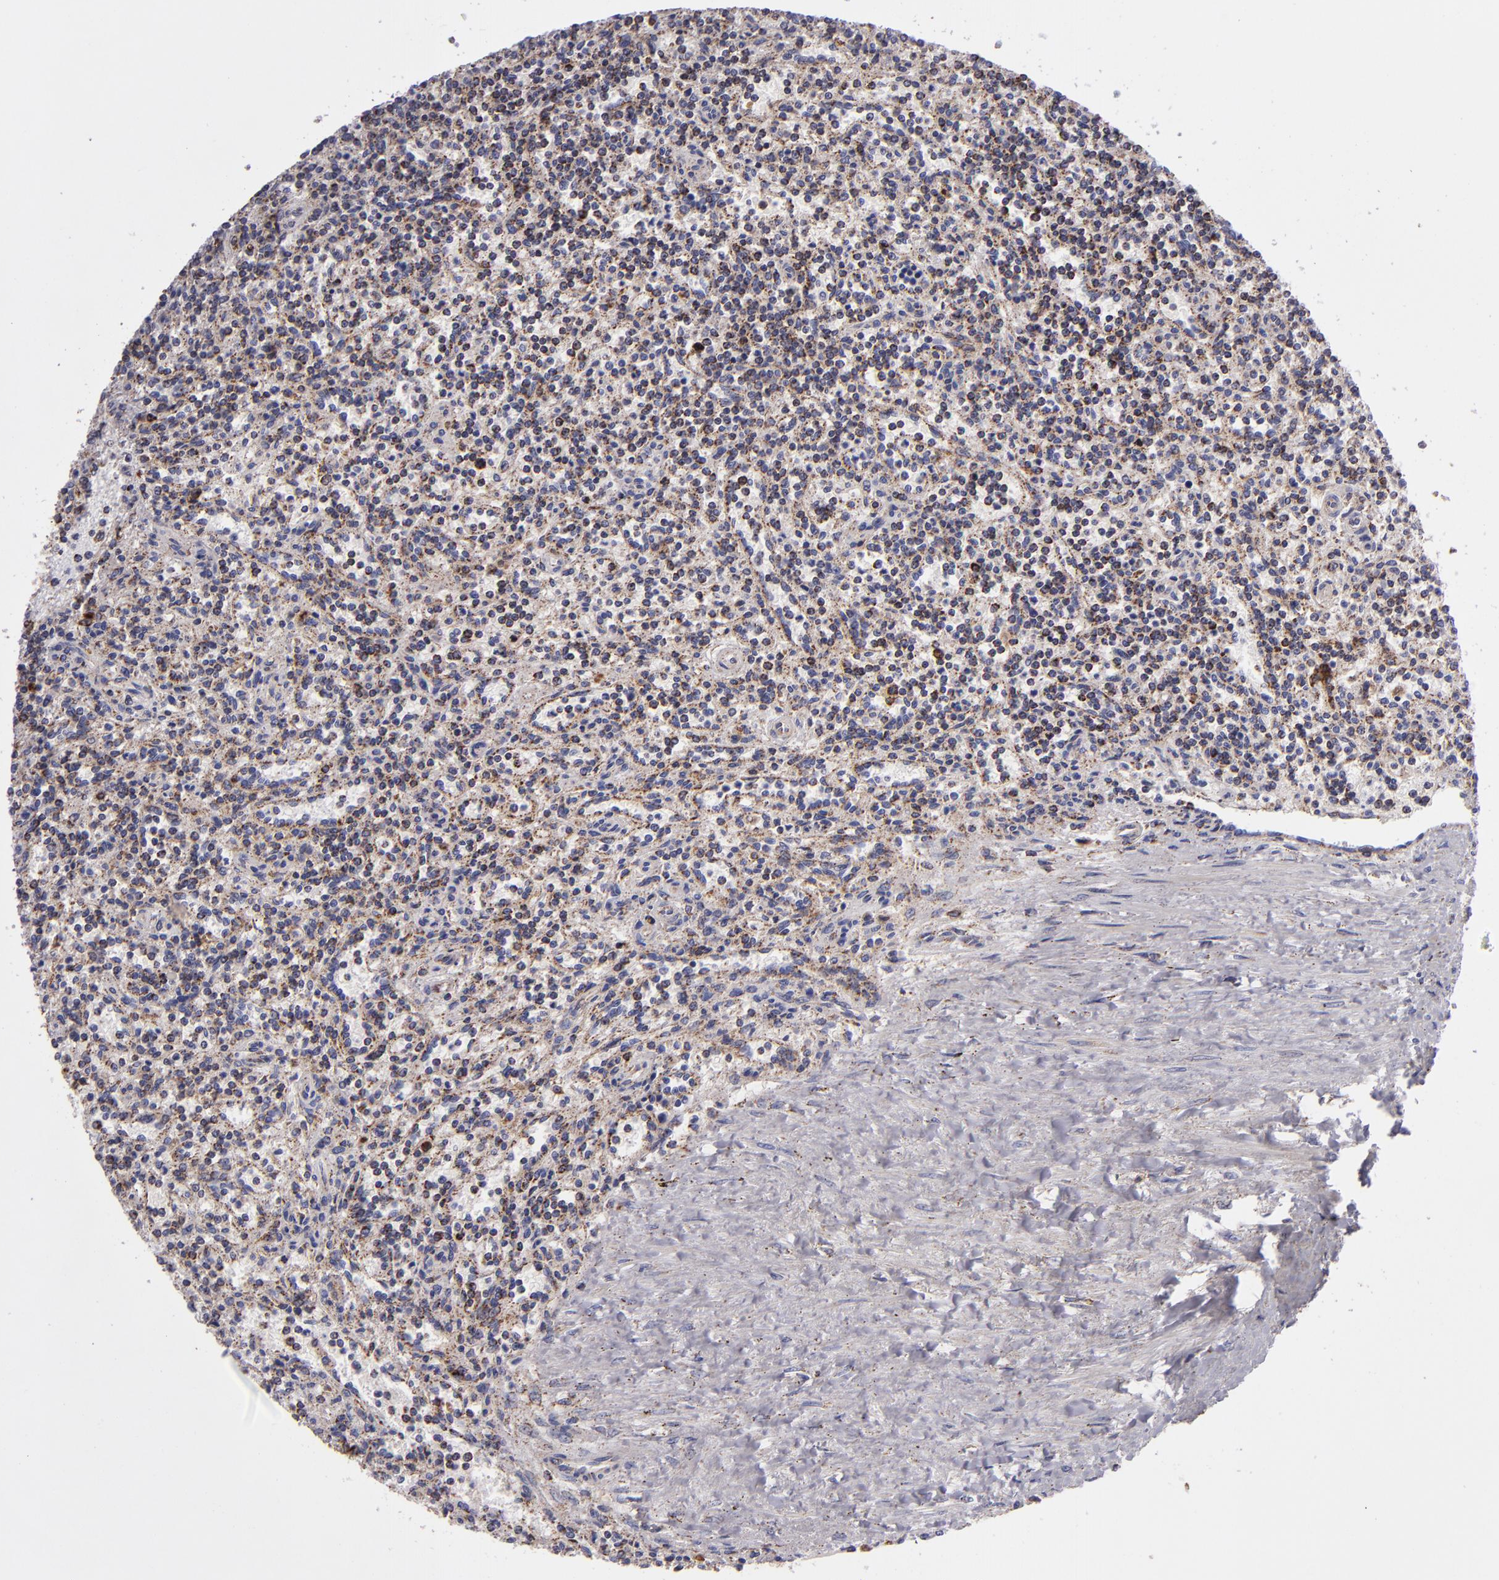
{"staining": {"intensity": "moderate", "quantity": ">75%", "location": "cytoplasmic/membranous"}, "tissue": "lymphoma", "cell_type": "Tumor cells", "image_type": "cancer", "snomed": [{"axis": "morphology", "description": "Malignant lymphoma, non-Hodgkin's type, Low grade"}, {"axis": "topography", "description": "Spleen"}], "caption": "This is a micrograph of immunohistochemistry staining of lymphoma, which shows moderate staining in the cytoplasmic/membranous of tumor cells.", "gene": "HSPD1", "patient": {"sex": "male", "age": 73}}